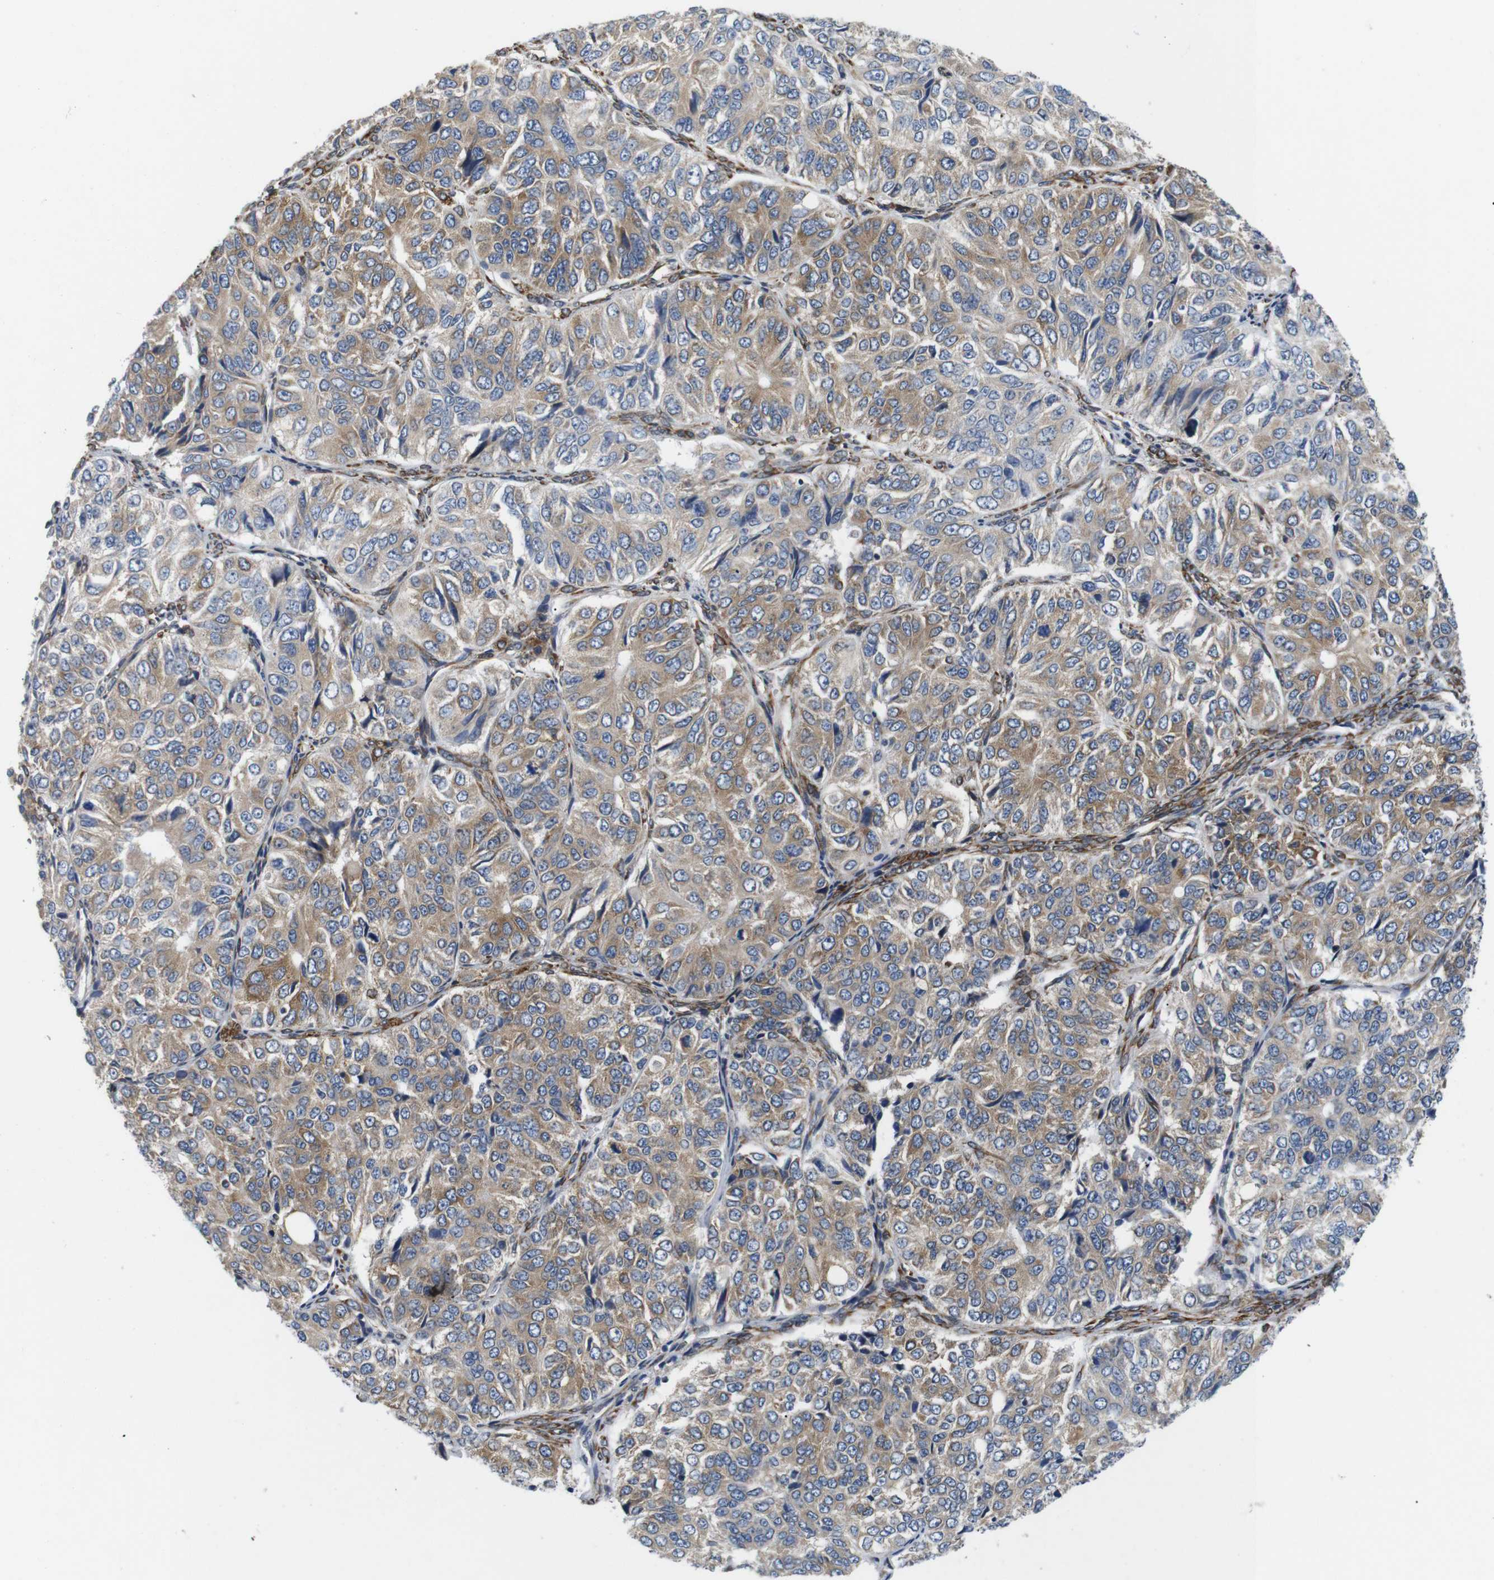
{"staining": {"intensity": "moderate", "quantity": "25%-75%", "location": "cytoplasmic/membranous"}, "tissue": "ovarian cancer", "cell_type": "Tumor cells", "image_type": "cancer", "snomed": [{"axis": "morphology", "description": "Carcinoma, endometroid"}, {"axis": "topography", "description": "Ovary"}], "caption": "This is an image of immunohistochemistry (IHC) staining of ovarian cancer, which shows moderate expression in the cytoplasmic/membranous of tumor cells.", "gene": "HACD3", "patient": {"sex": "female", "age": 51}}